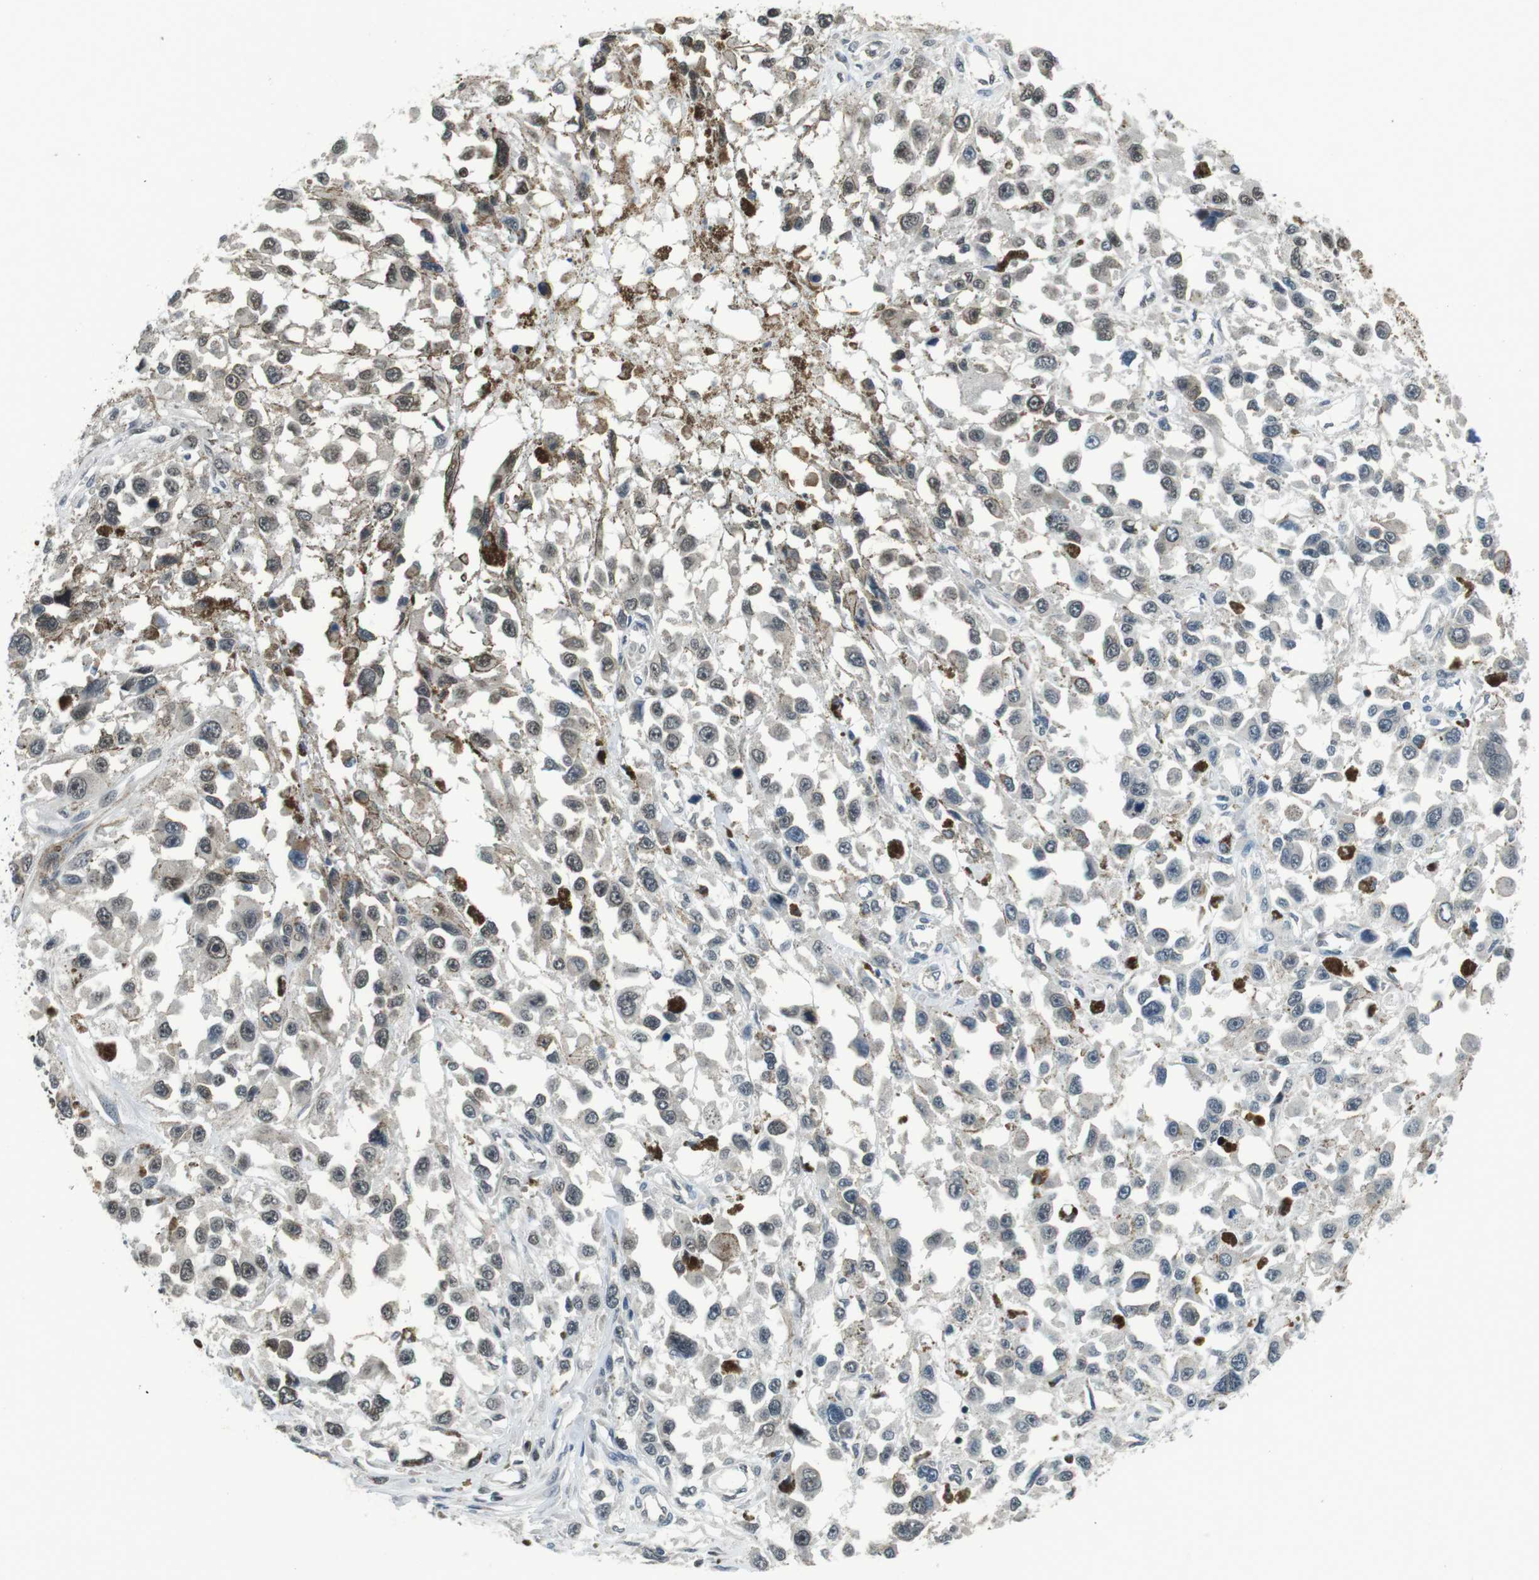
{"staining": {"intensity": "weak", "quantity": "<25%", "location": "nuclear"}, "tissue": "melanoma", "cell_type": "Tumor cells", "image_type": "cancer", "snomed": [{"axis": "morphology", "description": "Malignant melanoma, Metastatic site"}, {"axis": "topography", "description": "Lymph node"}], "caption": "A micrograph of human malignant melanoma (metastatic site) is negative for staining in tumor cells.", "gene": "NEK4", "patient": {"sex": "male", "age": 59}}